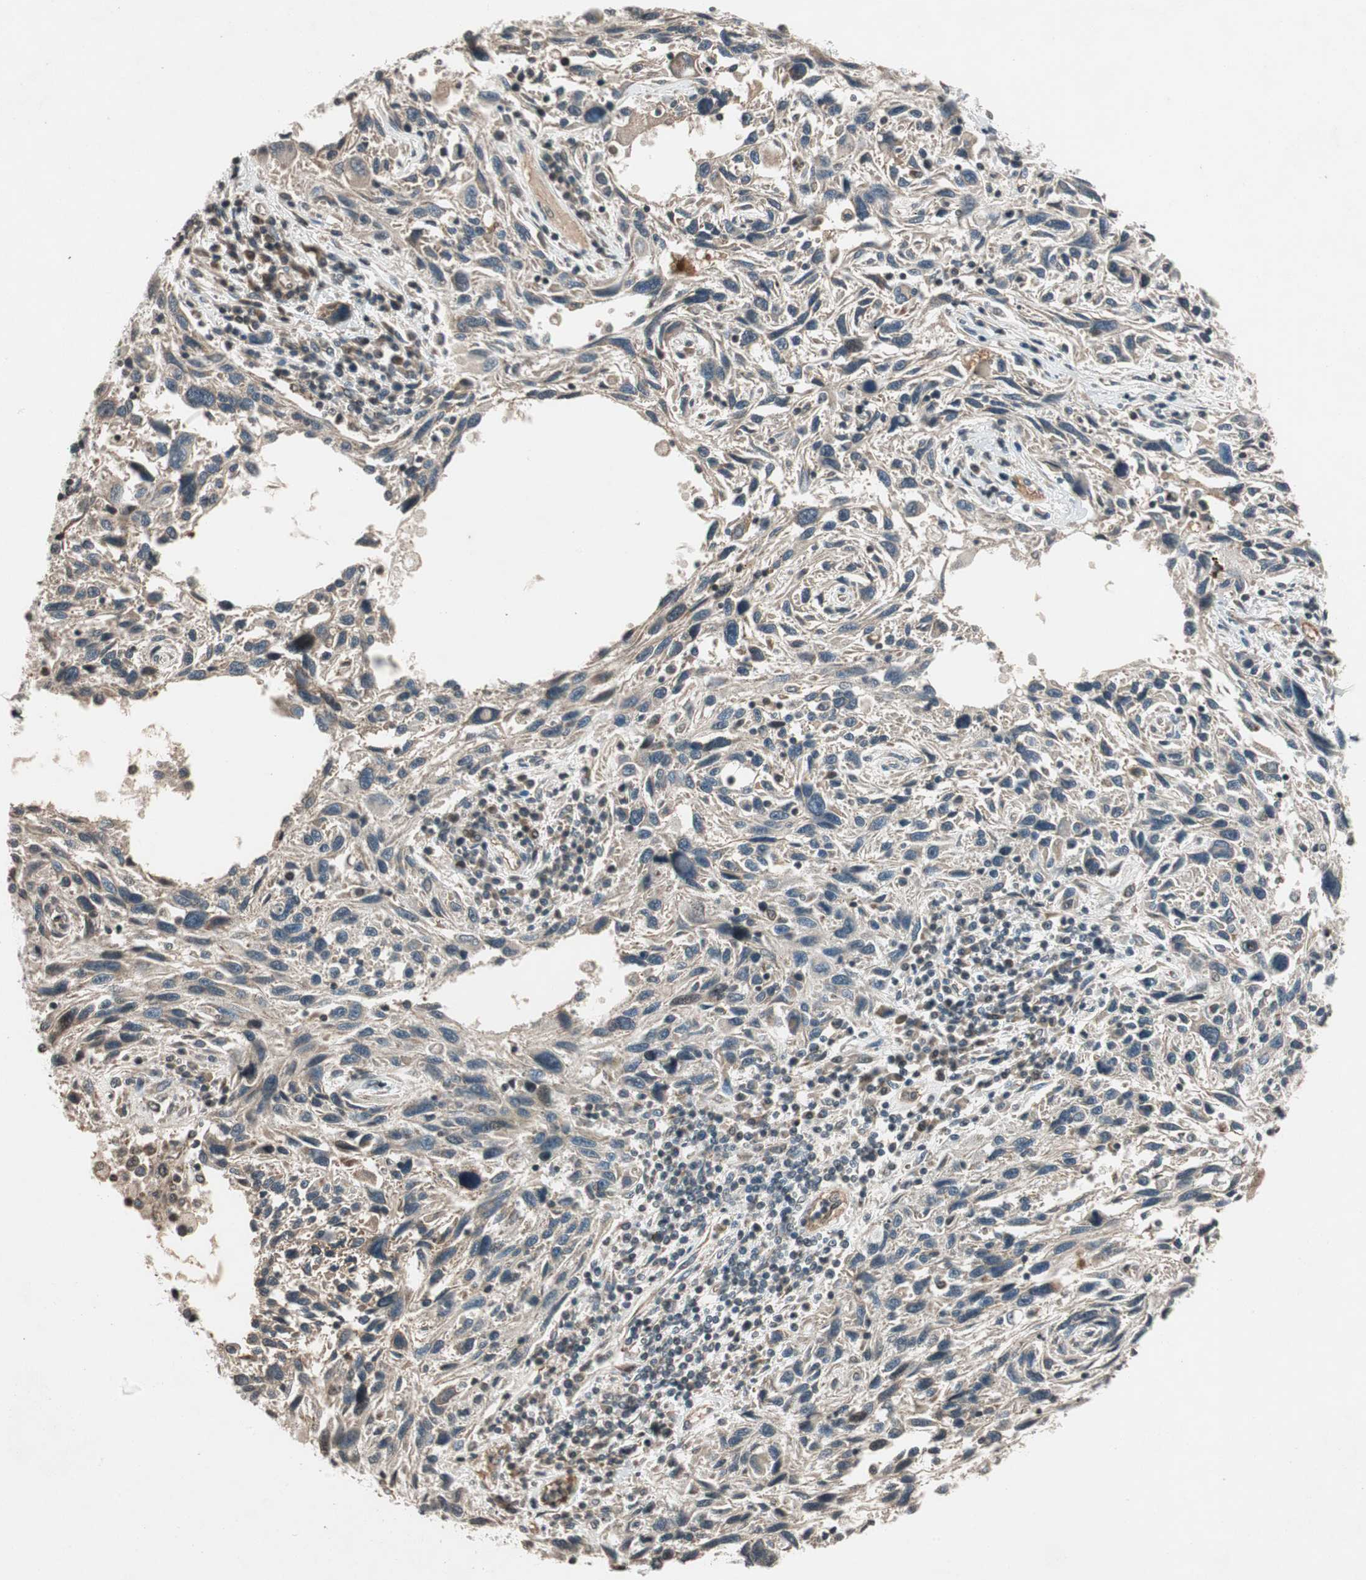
{"staining": {"intensity": "weak", "quantity": "25%-75%", "location": "cytoplasmic/membranous"}, "tissue": "melanoma", "cell_type": "Tumor cells", "image_type": "cancer", "snomed": [{"axis": "morphology", "description": "Malignant melanoma, NOS"}, {"axis": "topography", "description": "Skin"}], "caption": "Immunohistochemical staining of human melanoma shows weak cytoplasmic/membranous protein staining in approximately 25%-75% of tumor cells. Using DAB (brown) and hematoxylin (blue) stains, captured at high magnification using brightfield microscopy.", "gene": "GCLM", "patient": {"sex": "male", "age": 53}}